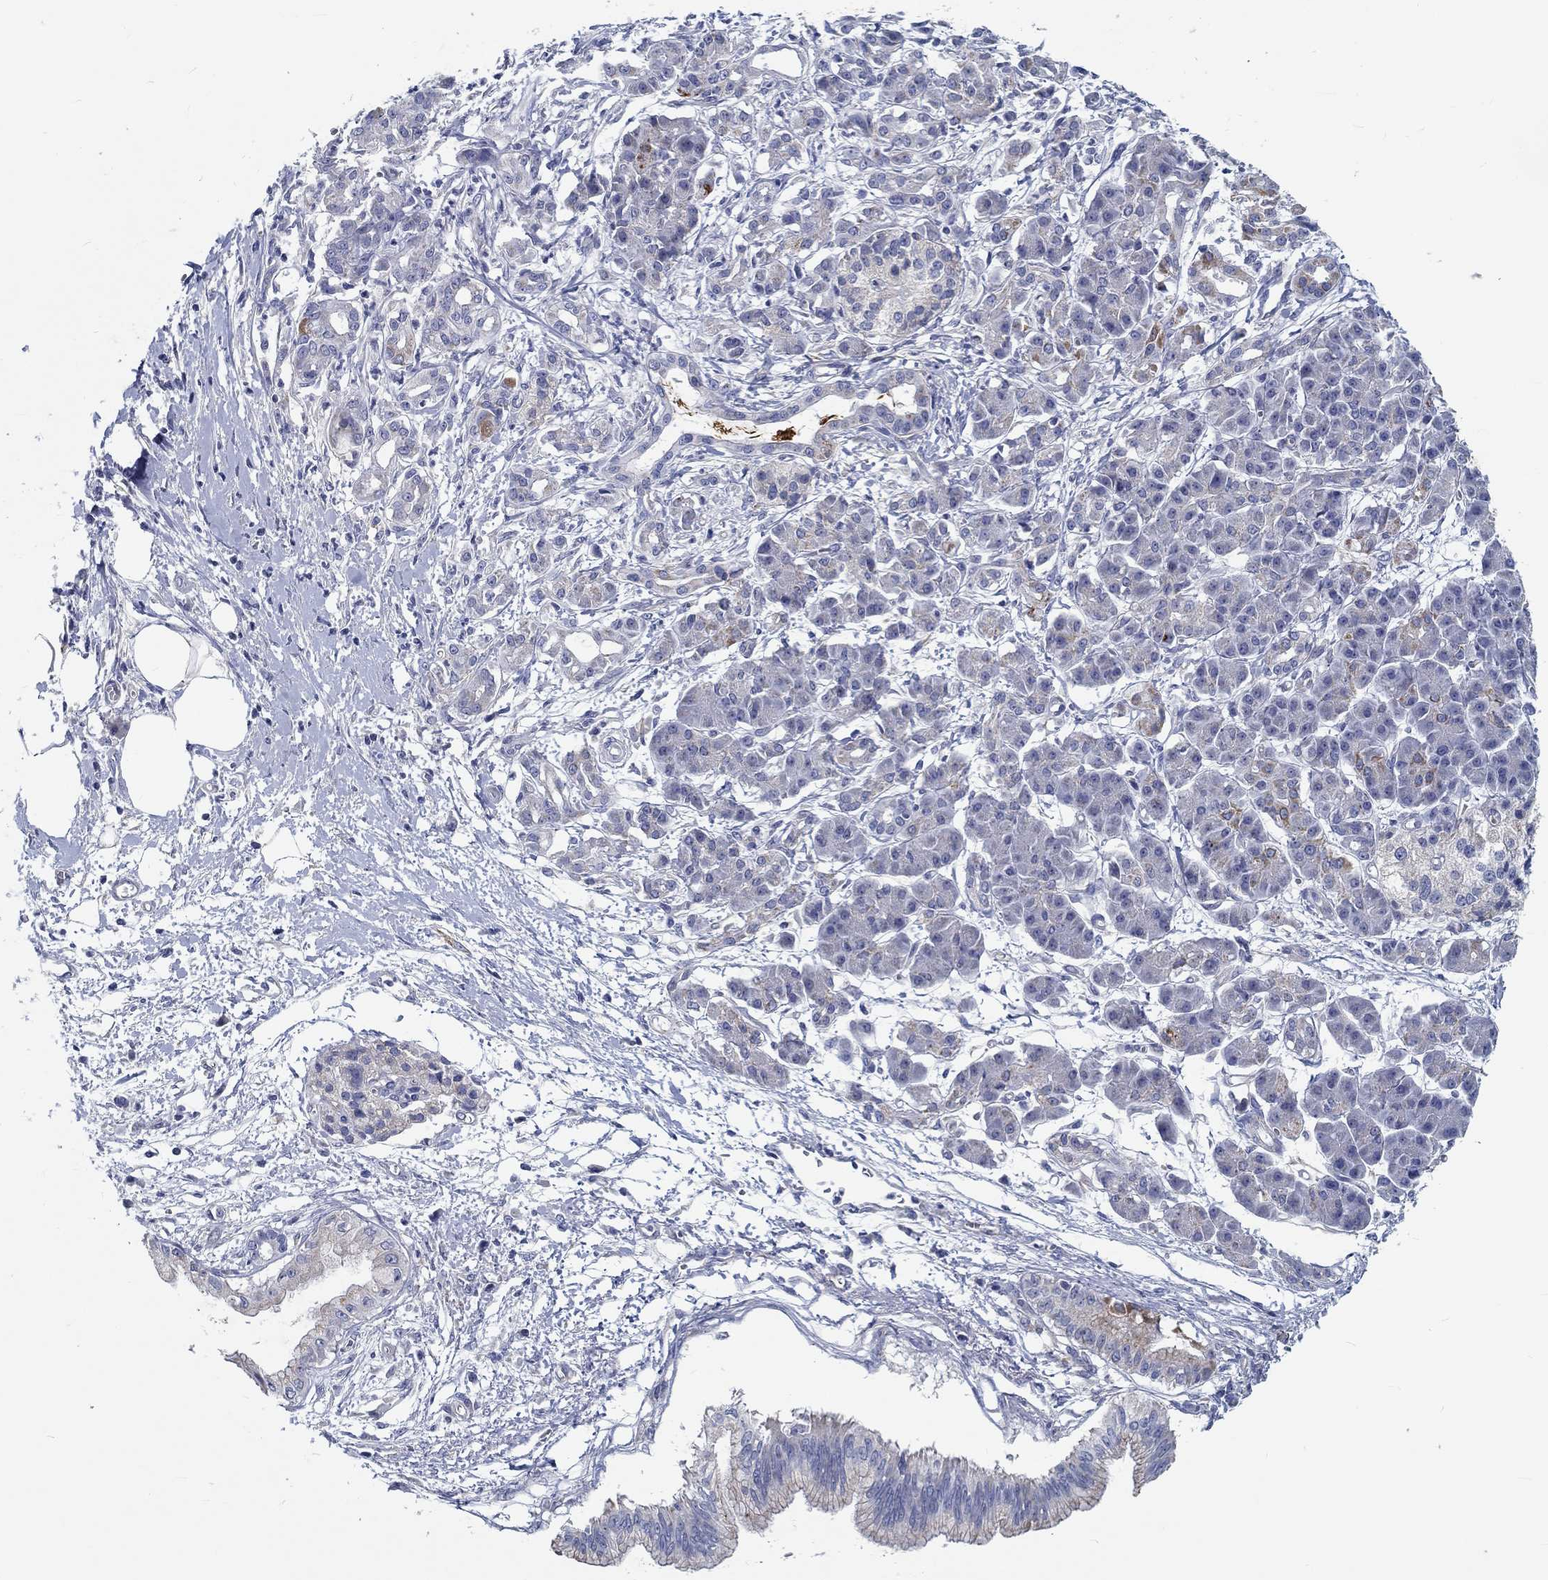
{"staining": {"intensity": "weak", "quantity": "<25%", "location": "cytoplasmic/membranous"}, "tissue": "pancreatic cancer", "cell_type": "Tumor cells", "image_type": "cancer", "snomed": [{"axis": "morphology", "description": "Adenocarcinoma, NOS"}, {"axis": "topography", "description": "Pancreas"}], "caption": "Immunohistochemistry (IHC) histopathology image of human adenocarcinoma (pancreatic) stained for a protein (brown), which reveals no positivity in tumor cells.", "gene": "MYBPC1", "patient": {"sex": "male", "age": 72}}